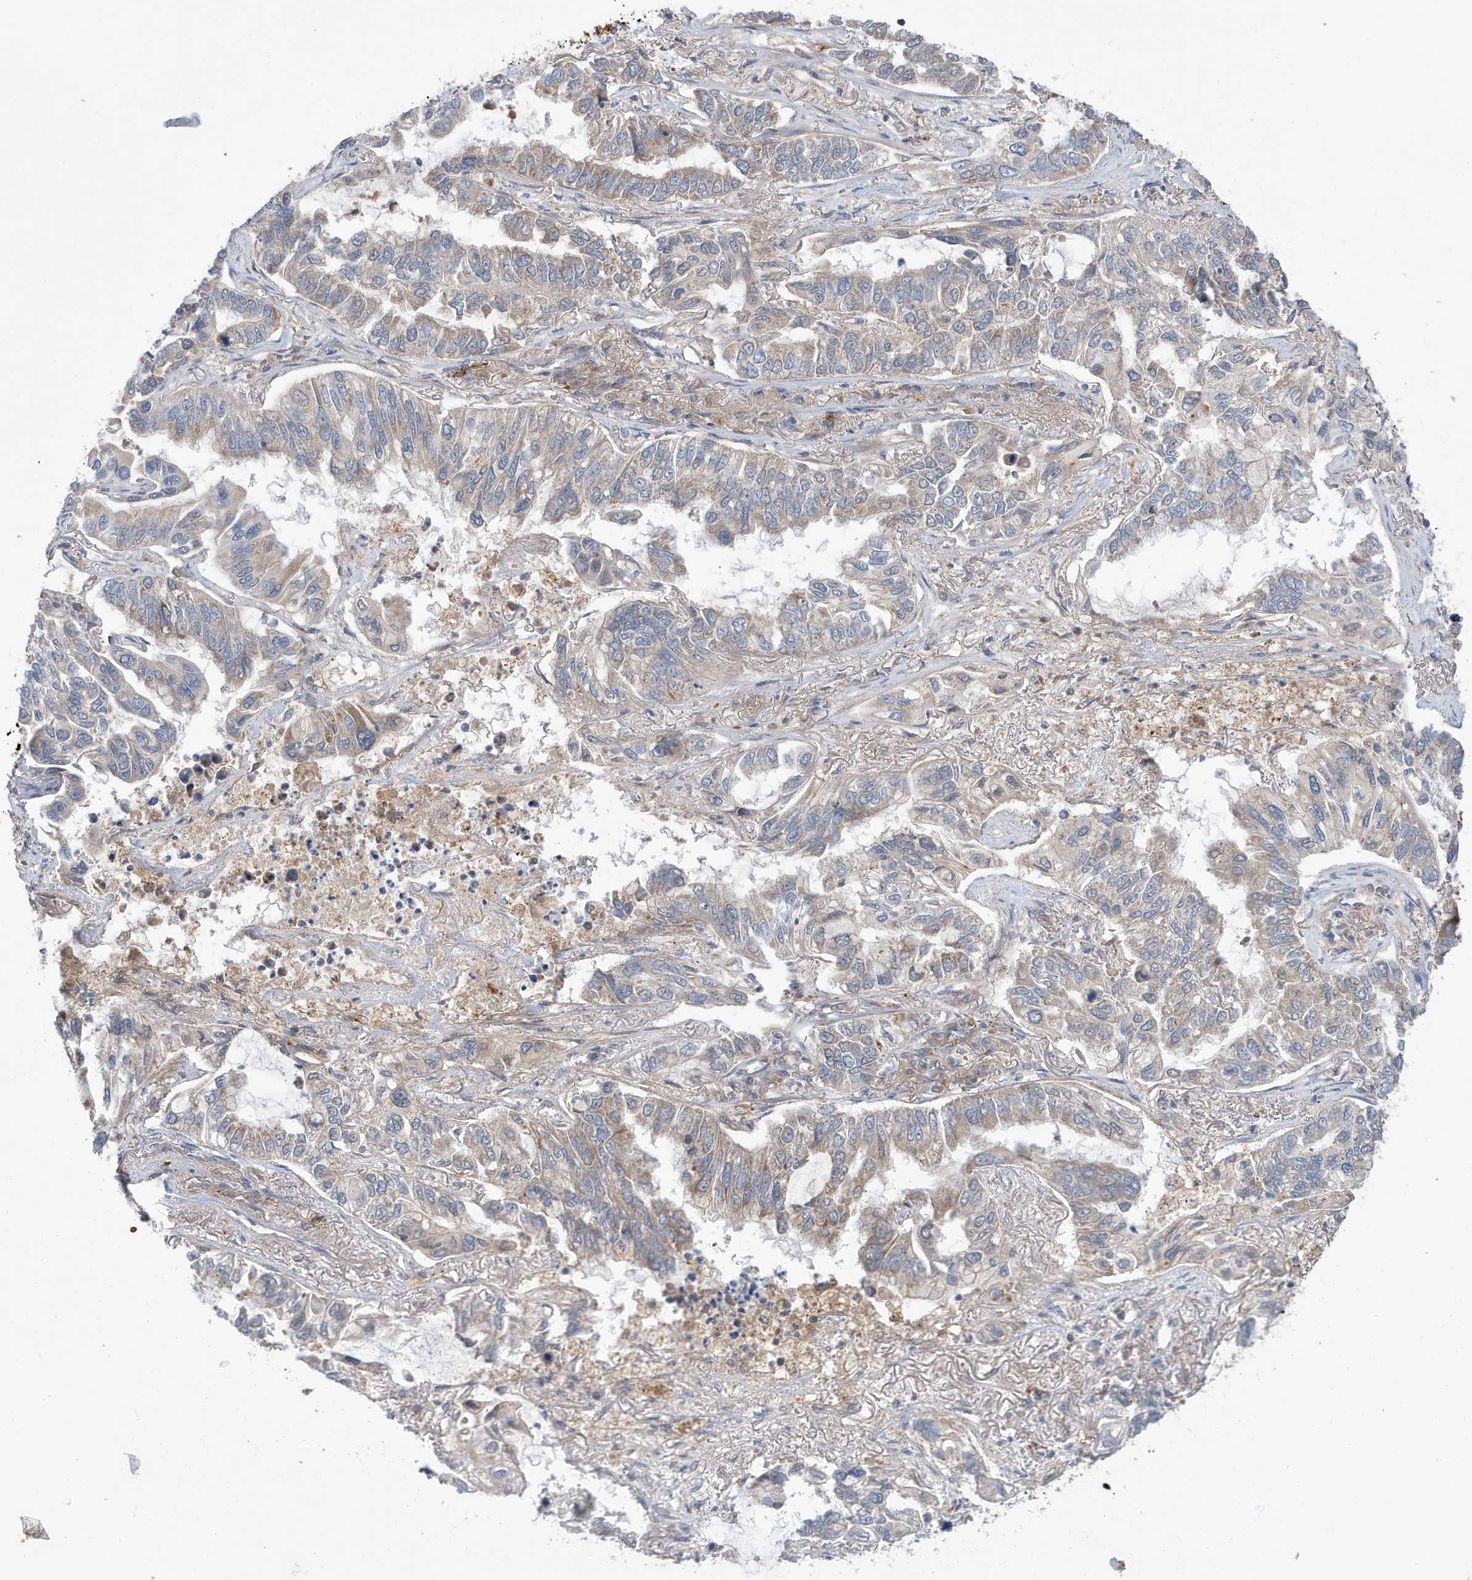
{"staining": {"intensity": "weak", "quantity": "<25%", "location": "cytoplasmic/membranous"}, "tissue": "lung cancer", "cell_type": "Tumor cells", "image_type": "cancer", "snomed": [{"axis": "morphology", "description": "Adenocarcinoma, NOS"}, {"axis": "topography", "description": "Lung"}], "caption": "Lung adenocarcinoma stained for a protein using immunohistochemistry demonstrates no positivity tumor cells.", "gene": "LAPTM4A", "patient": {"sex": "male", "age": 64}}